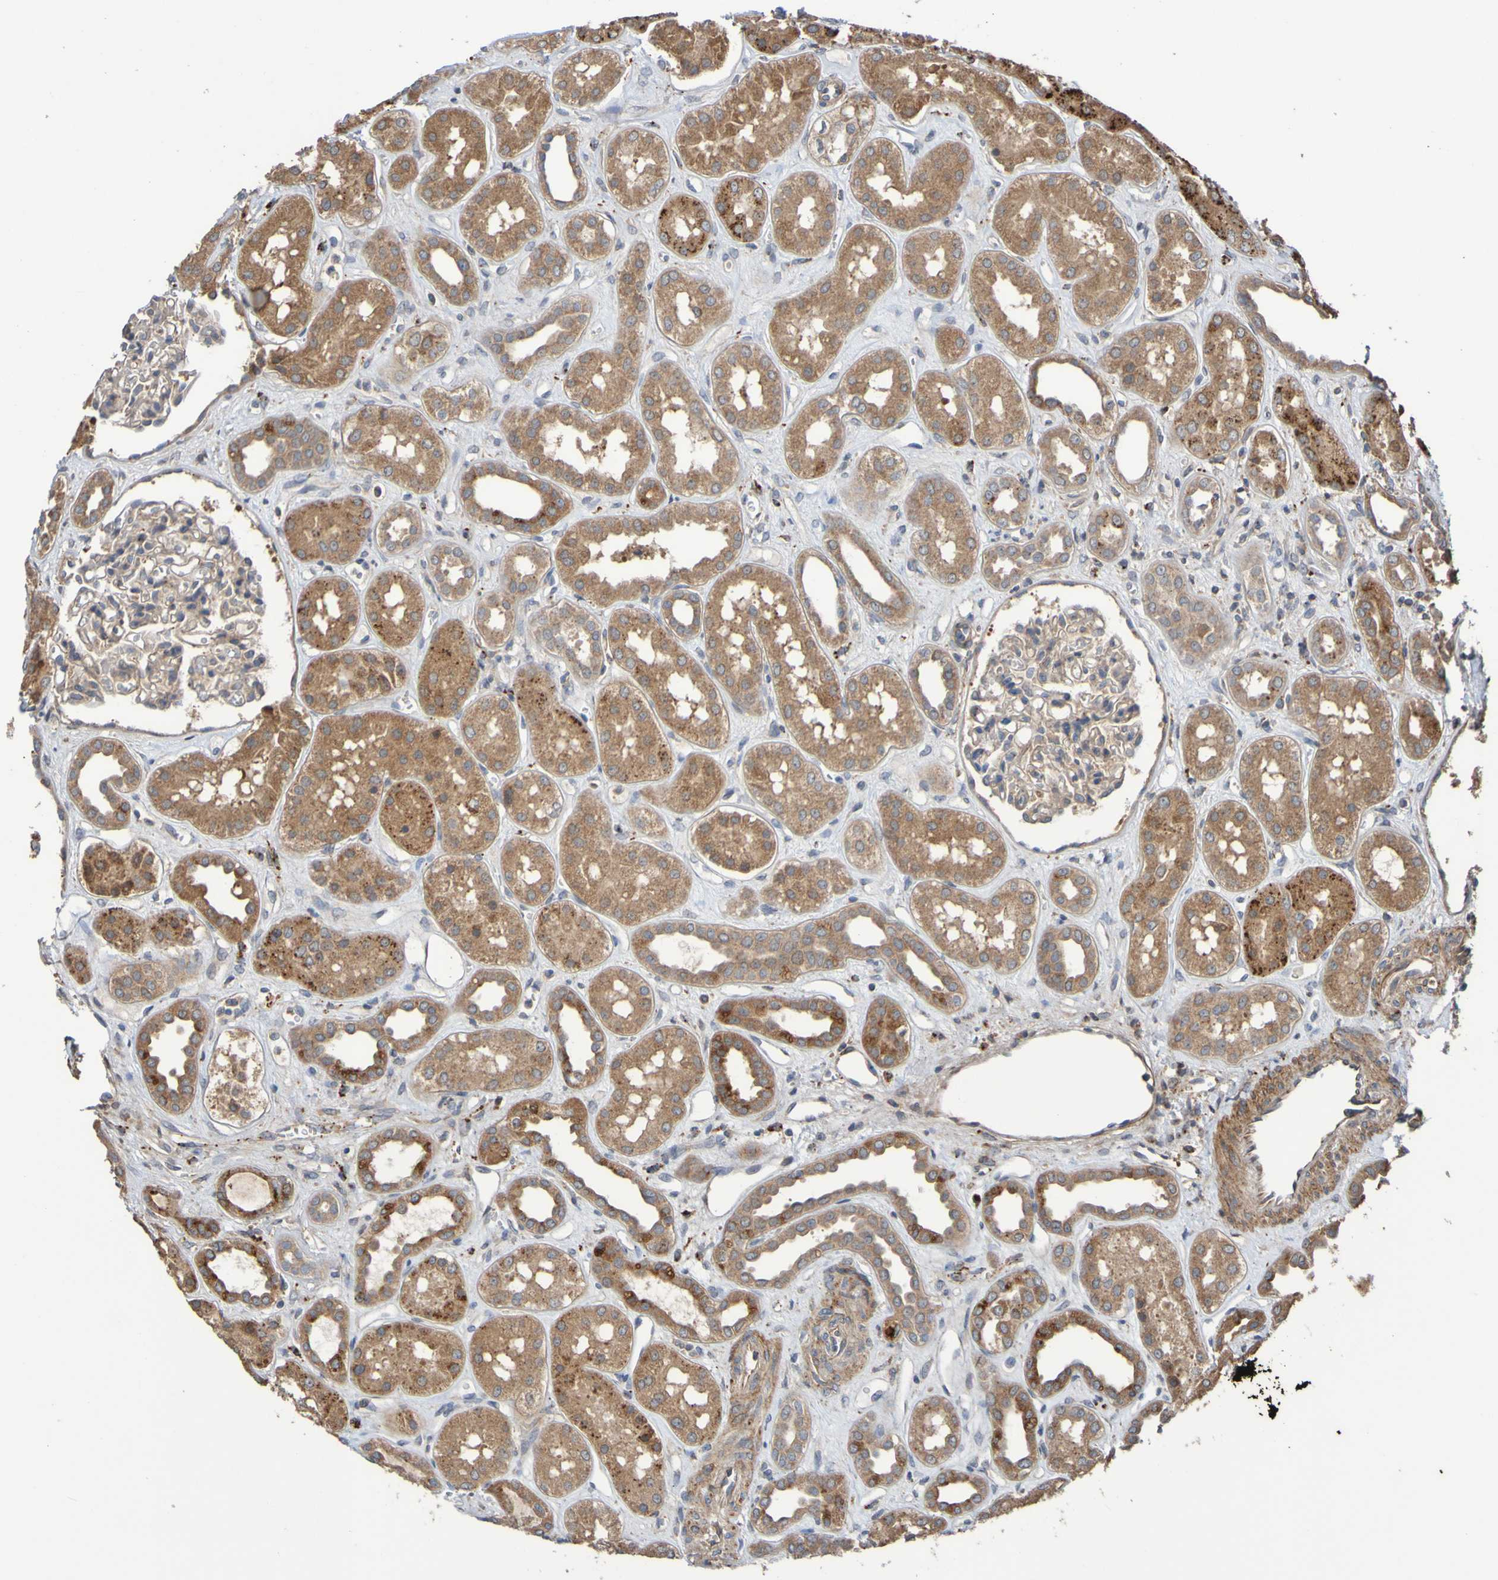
{"staining": {"intensity": "weak", "quantity": ">75%", "location": "cytoplasmic/membranous"}, "tissue": "kidney", "cell_type": "Cells in glomeruli", "image_type": "normal", "snomed": [{"axis": "morphology", "description": "Normal tissue, NOS"}, {"axis": "topography", "description": "Kidney"}], "caption": "The micrograph reveals immunohistochemical staining of unremarkable kidney. There is weak cytoplasmic/membranous staining is identified in about >75% of cells in glomeruli. (Stains: DAB in brown, nuclei in blue, Microscopy: brightfield microscopy at high magnification).", "gene": "UCN", "patient": {"sex": "male", "age": 59}}